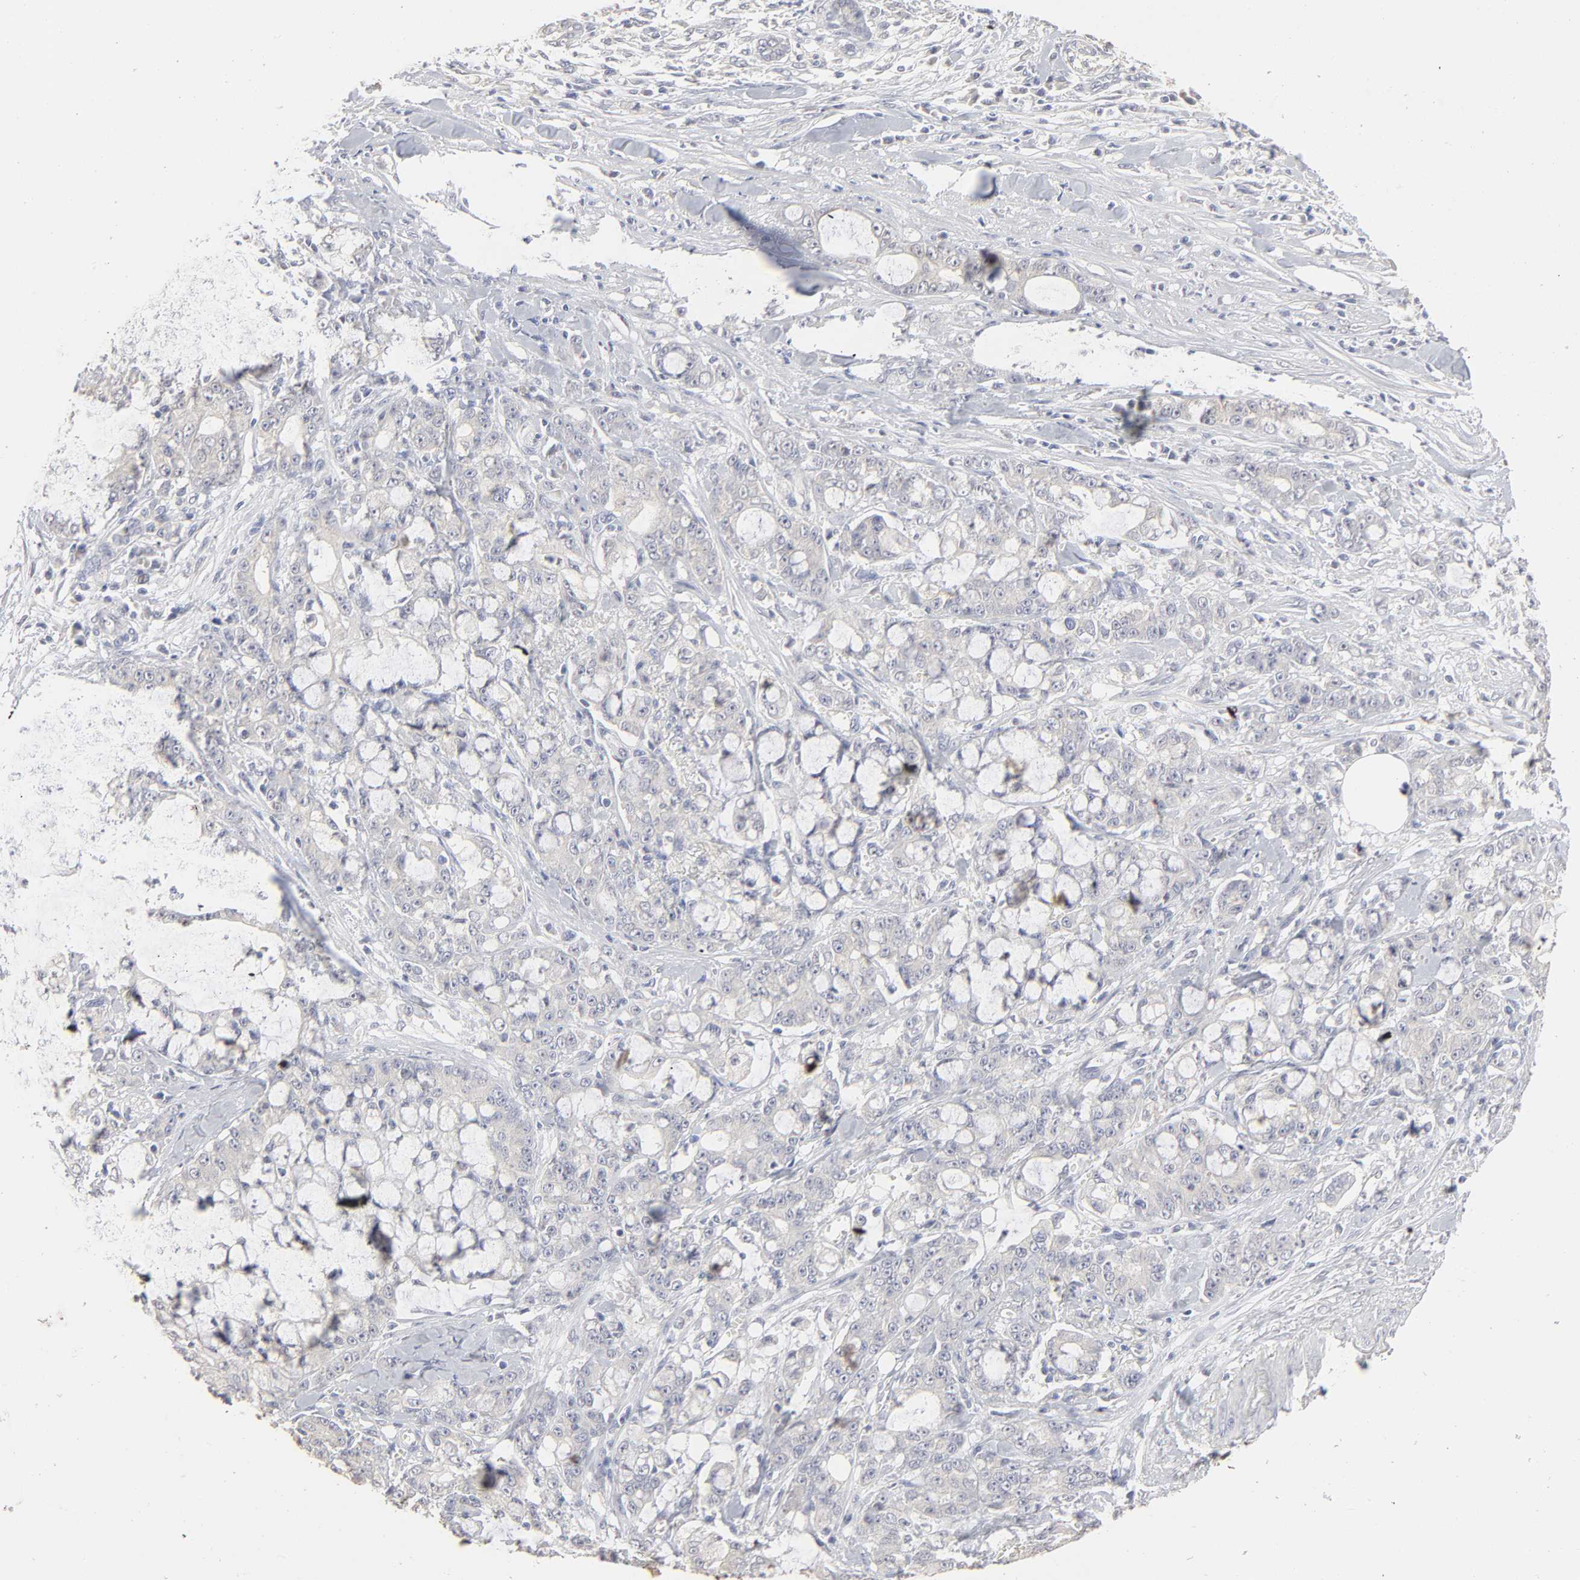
{"staining": {"intensity": "weak", "quantity": "25%-75%", "location": "cytoplasmic/membranous"}, "tissue": "pancreatic cancer", "cell_type": "Tumor cells", "image_type": "cancer", "snomed": [{"axis": "morphology", "description": "Adenocarcinoma, NOS"}, {"axis": "topography", "description": "Pancreas"}], "caption": "Brown immunohistochemical staining in pancreatic cancer reveals weak cytoplasmic/membranous staining in about 25%-75% of tumor cells. (Brightfield microscopy of DAB IHC at high magnification).", "gene": "DNAL4", "patient": {"sex": "female", "age": 73}}